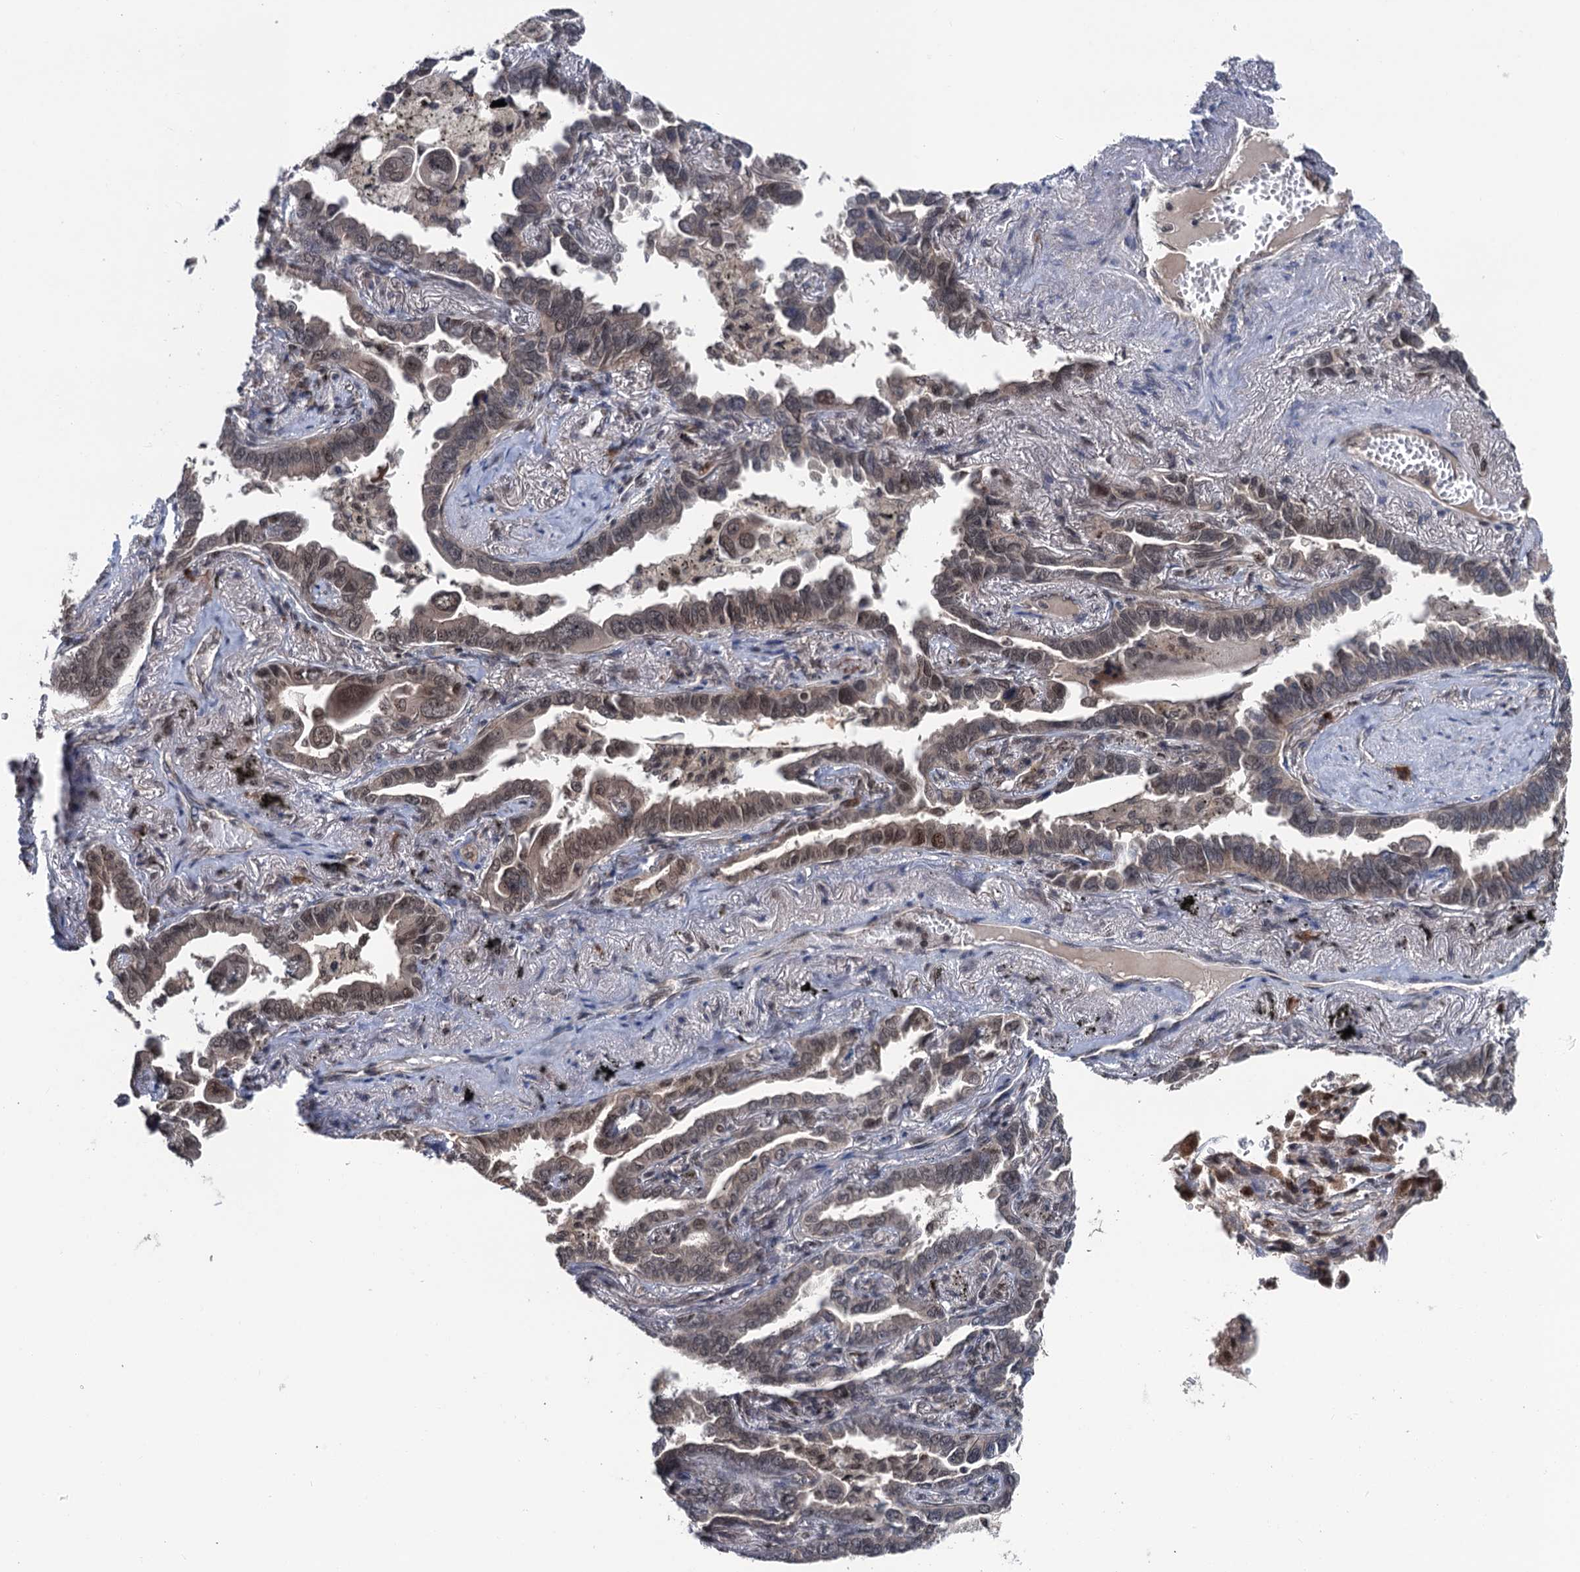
{"staining": {"intensity": "moderate", "quantity": "<25%", "location": "cytoplasmic/membranous,nuclear"}, "tissue": "lung cancer", "cell_type": "Tumor cells", "image_type": "cancer", "snomed": [{"axis": "morphology", "description": "Adenocarcinoma, NOS"}, {"axis": "topography", "description": "Lung"}], "caption": "Immunohistochemical staining of lung cancer shows low levels of moderate cytoplasmic/membranous and nuclear expression in about <25% of tumor cells.", "gene": "RASSF4", "patient": {"sex": "male", "age": 67}}